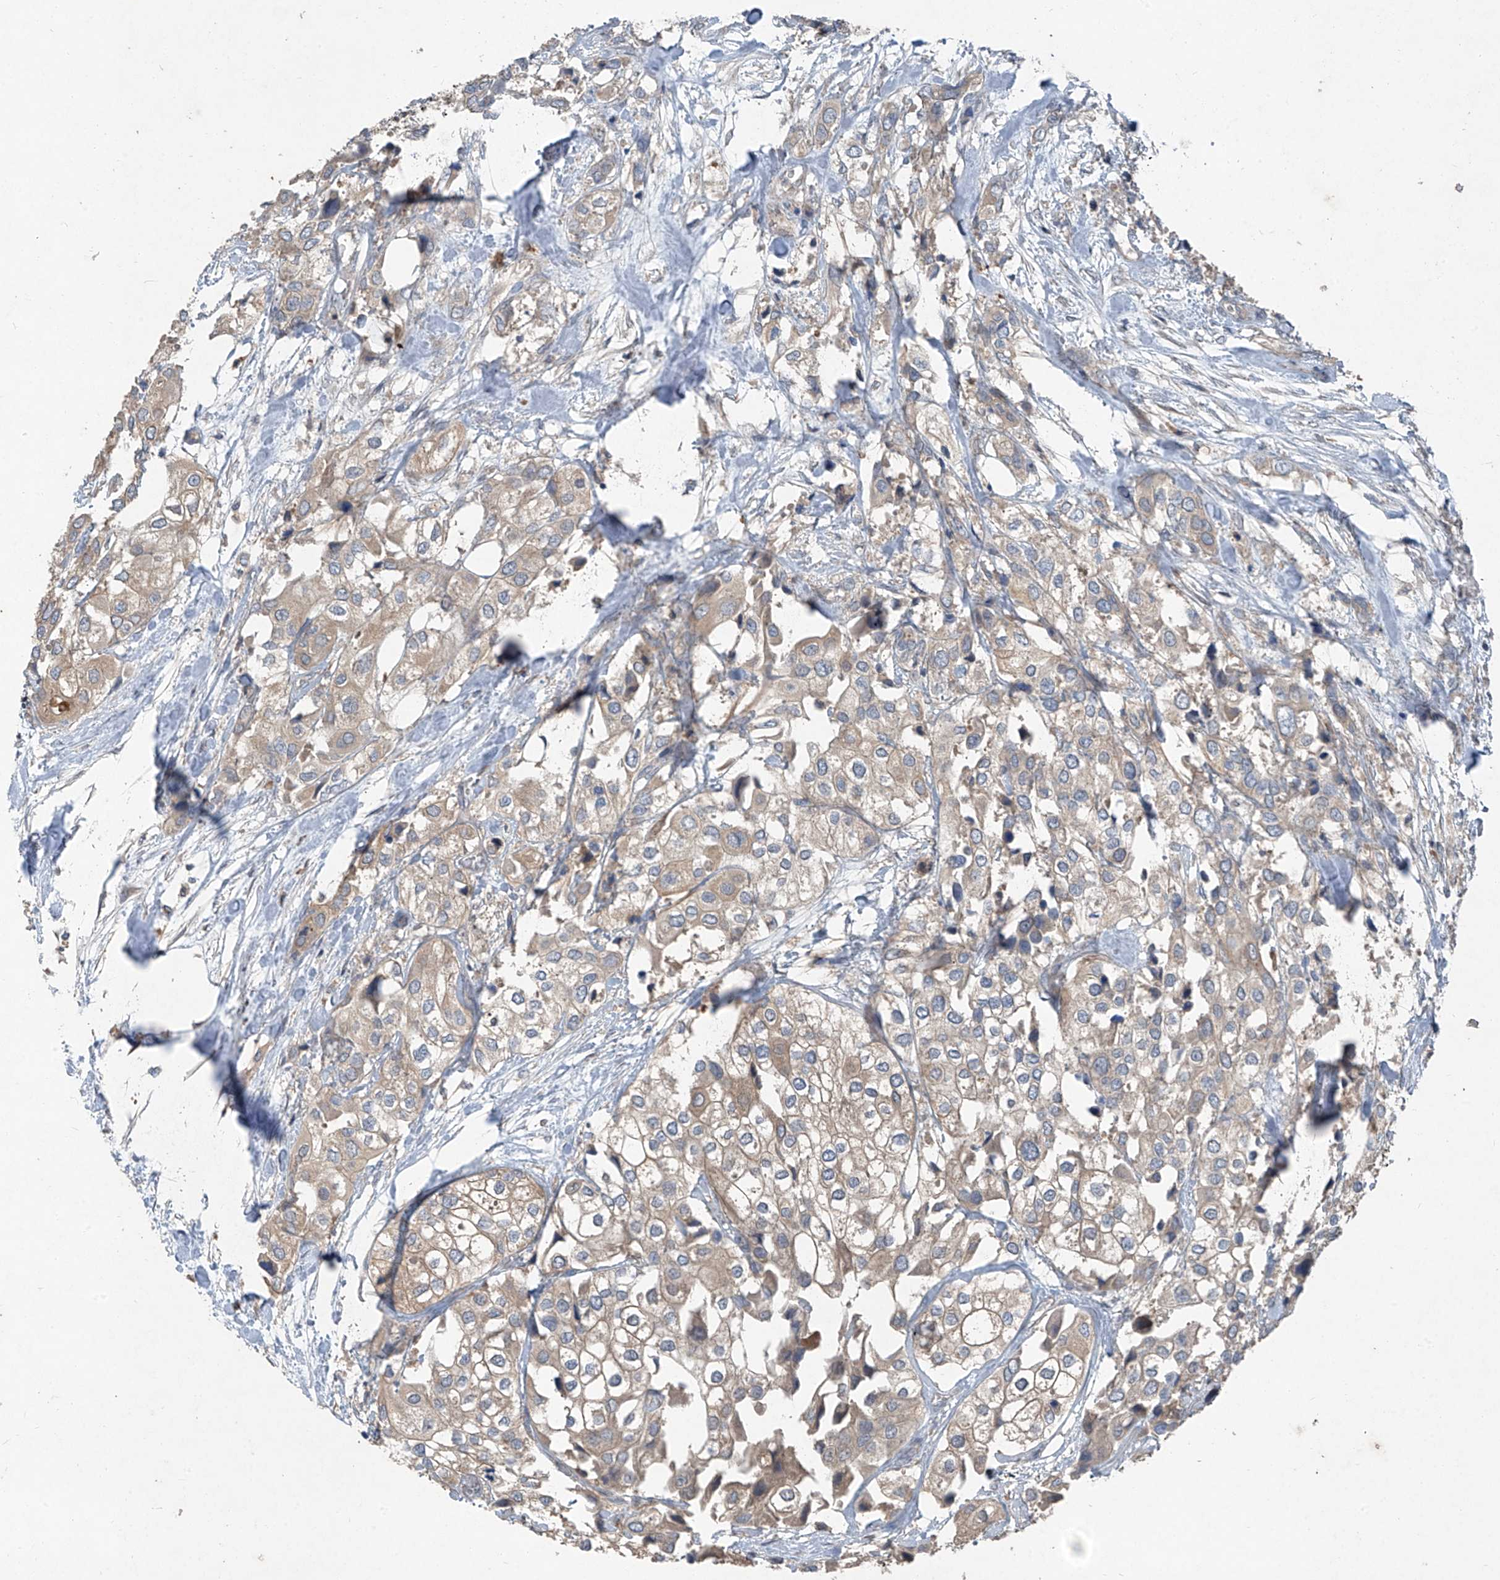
{"staining": {"intensity": "weak", "quantity": ">75%", "location": "cytoplasmic/membranous"}, "tissue": "urothelial cancer", "cell_type": "Tumor cells", "image_type": "cancer", "snomed": [{"axis": "morphology", "description": "Urothelial carcinoma, High grade"}, {"axis": "topography", "description": "Urinary bladder"}], "caption": "Tumor cells display low levels of weak cytoplasmic/membranous positivity in about >75% of cells in human urothelial carcinoma (high-grade).", "gene": "FOXRED2", "patient": {"sex": "male", "age": 64}}